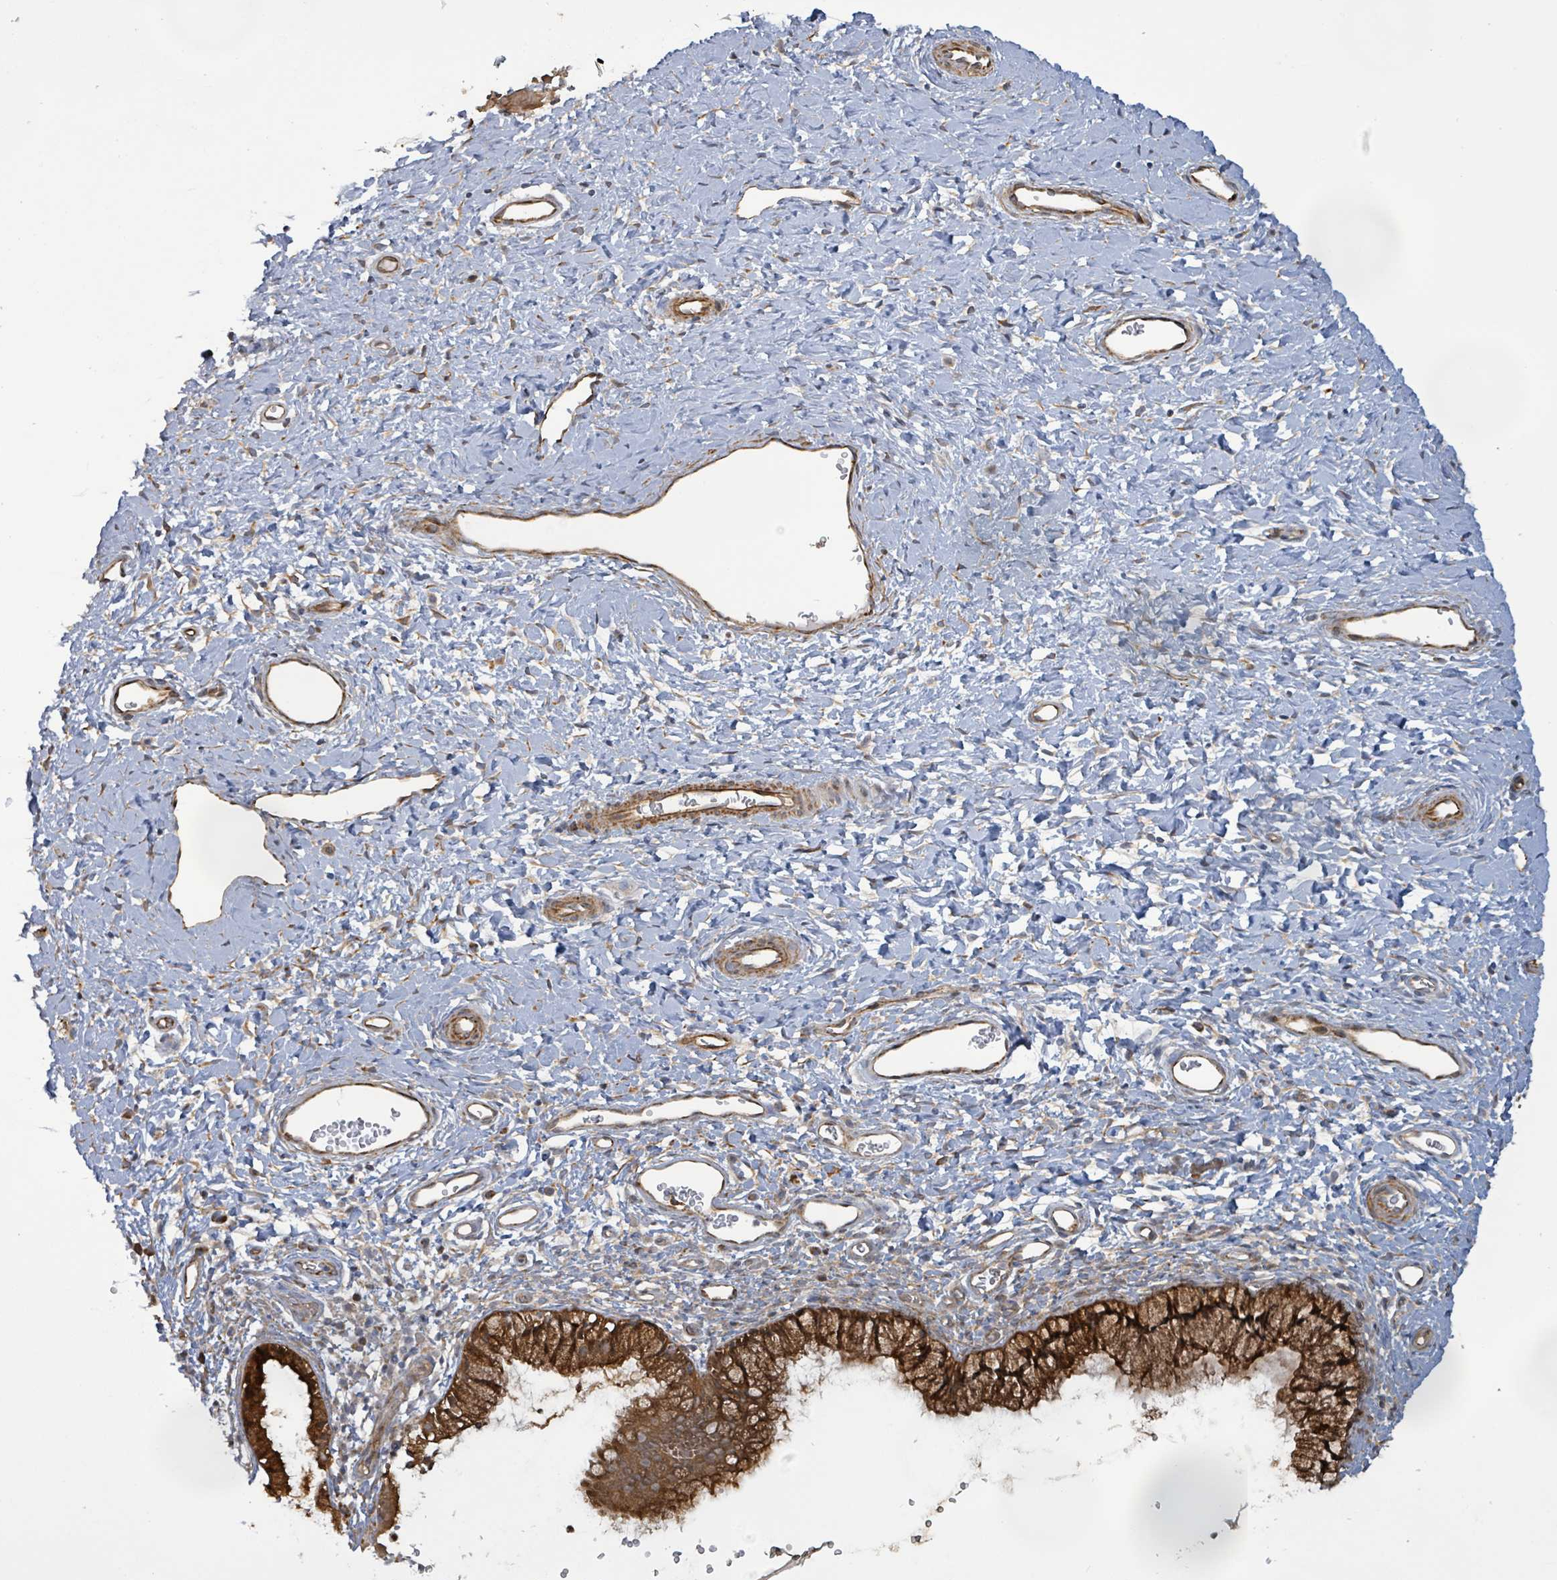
{"staining": {"intensity": "strong", "quantity": ">75%", "location": "cytoplasmic/membranous"}, "tissue": "cervix", "cell_type": "Glandular cells", "image_type": "normal", "snomed": [{"axis": "morphology", "description": "Normal tissue, NOS"}, {"axis": "topography", "description": "Cervix"}], "caption": "Brown immunohistochemical staining in normal cervix exhibits strong cytoplasmic/membranous positivity in approximately >75% of glandular cells.", "gene": "KBTBD11", "patient": {"sex": "female", "age": 36}}